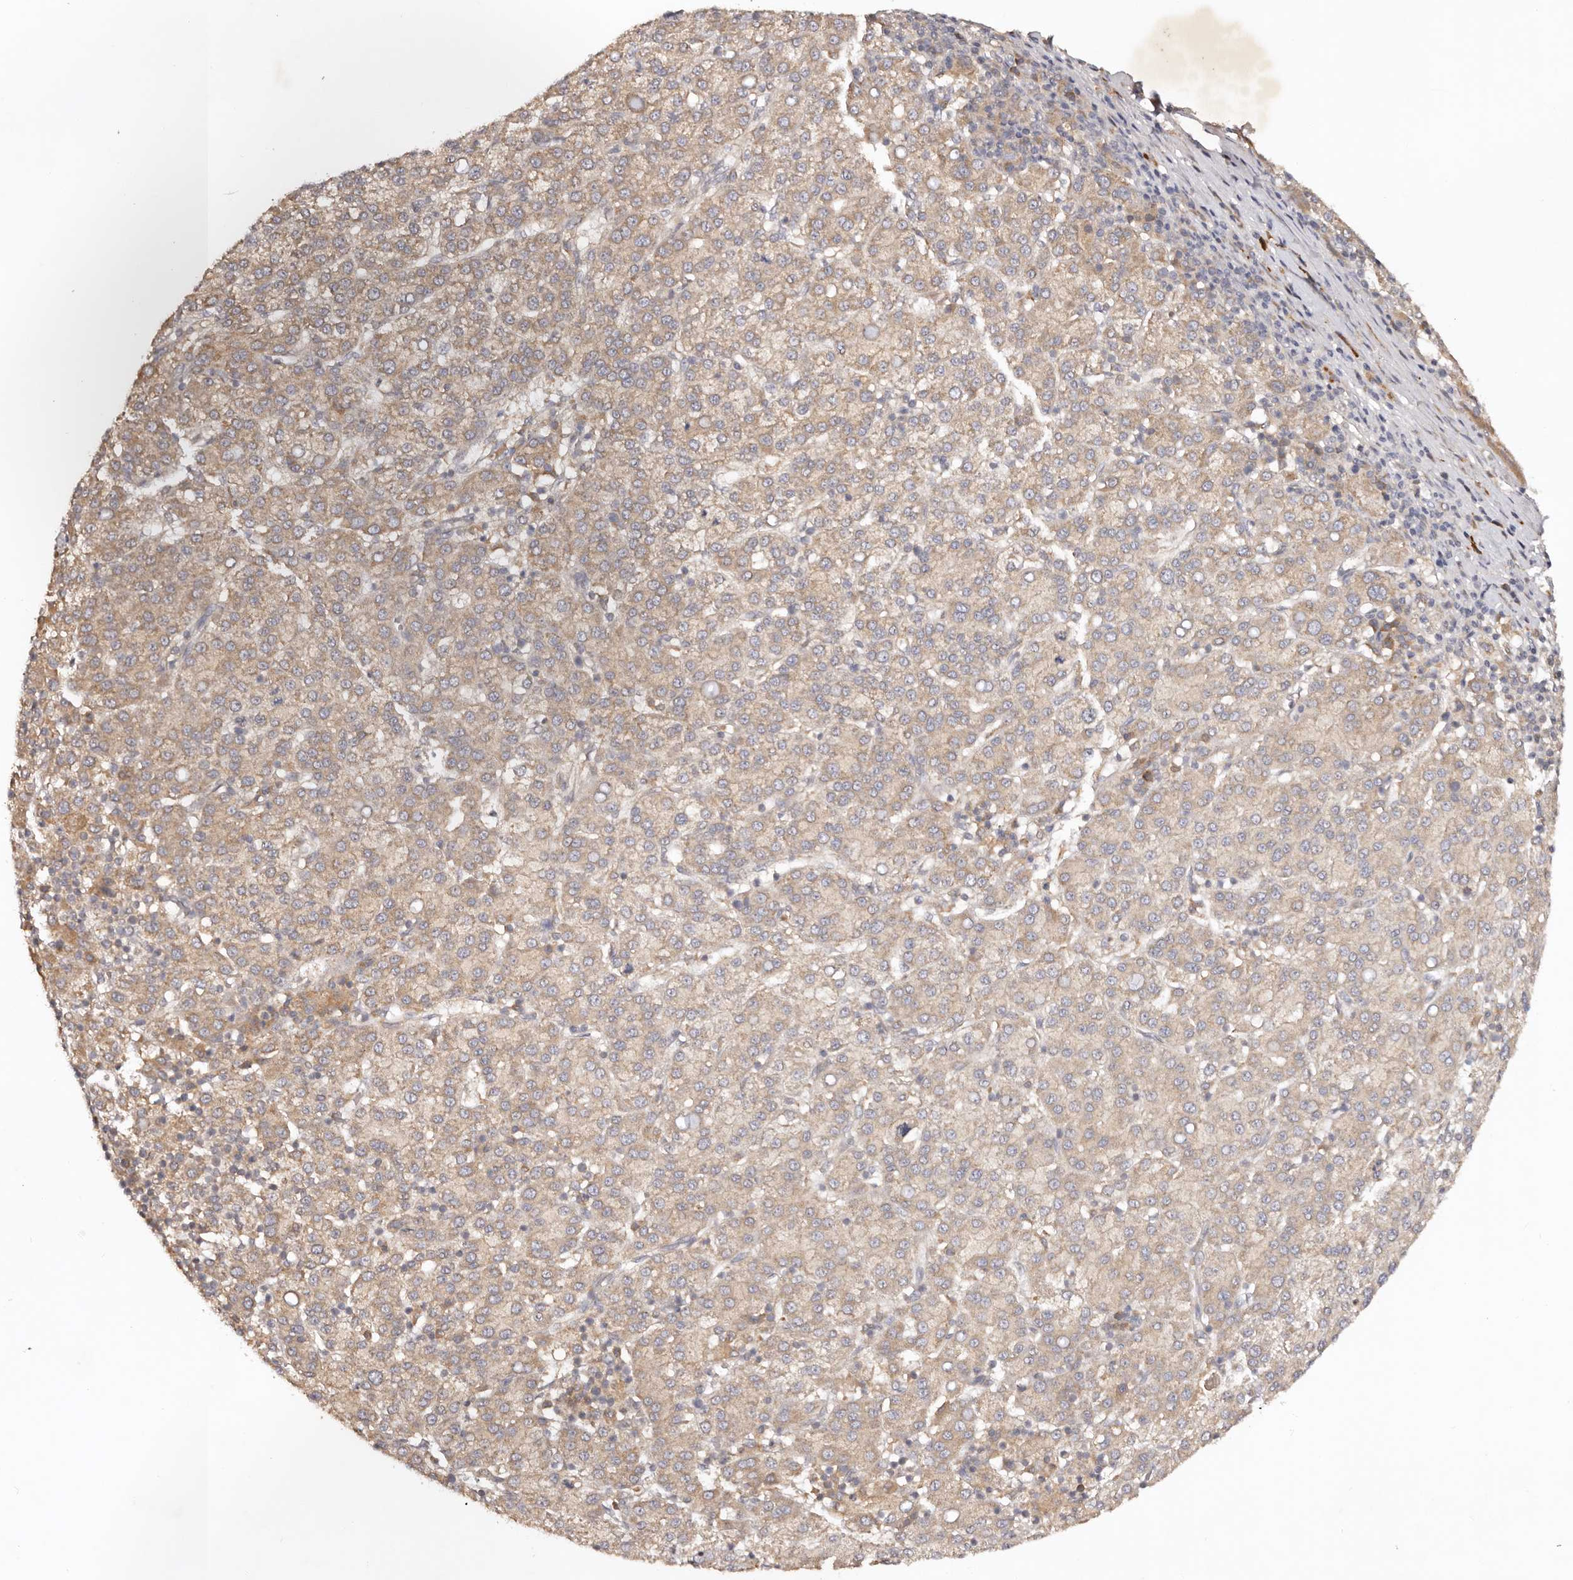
{"staining": {"intensity": "weak", "quantity": ">75%", "location": "cytoplasmic/membranous"}, "tissue": "liver cancer", "cell_type": "Tumor cells", "image_type": "cancer", "snomed": [{"axis": "morphology", "description": "Carcinoma, Hepatocellular, NOS"}, {"axis": "topography", "description": "Liver"}], "caption": "Hepatocellular carcinoma (liver) stained with a protein marker demonstrates weak staining in tumor cells.", "gene": "PKIB", "patient": {"sex": "female", "age": 58}}